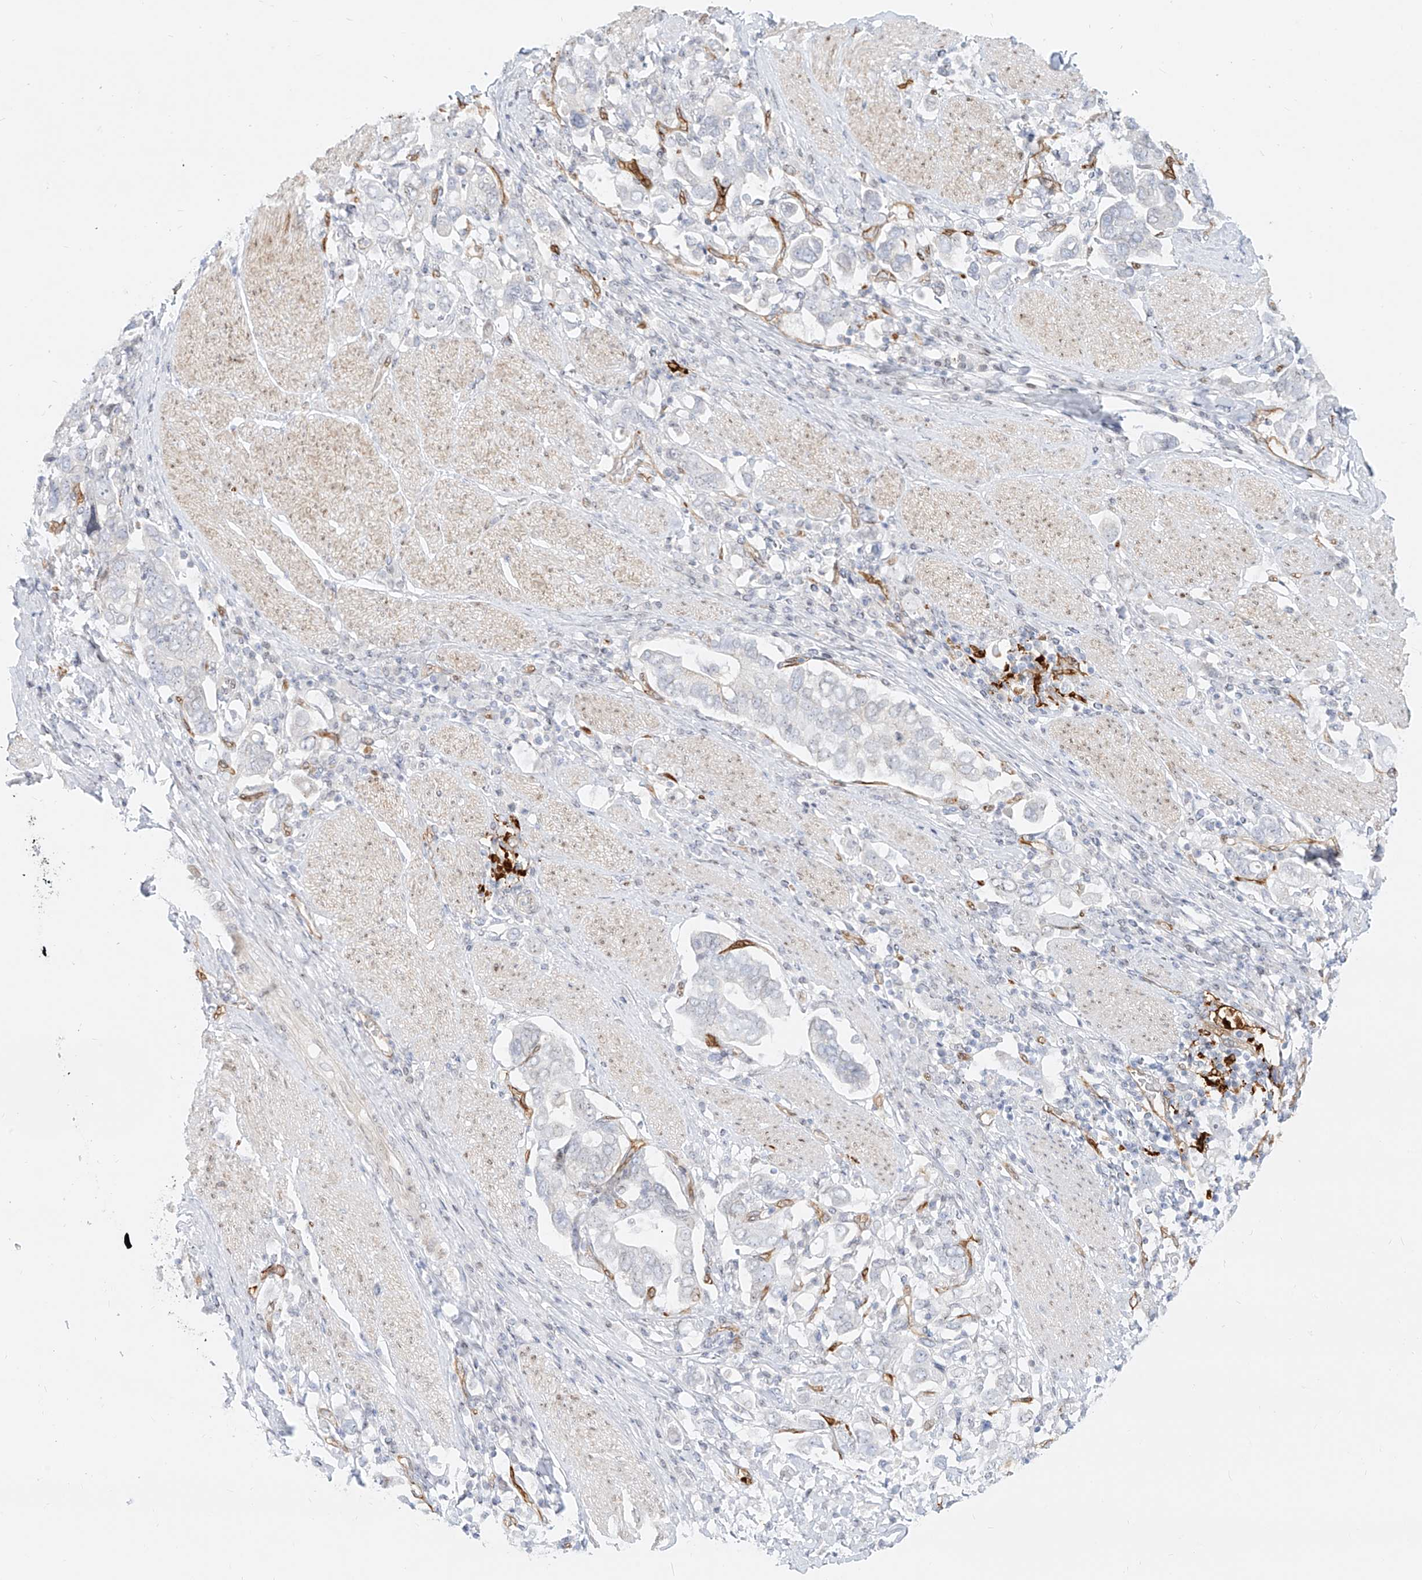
{"staining": {"intensity": "negative", "quantity": "none", "location": "none"}, "tissue": "stomach cancer", "cell_type": "Tumor cells", "image_type": "cancer", "snomed": [{"axis": "morphology", "description": "Adenocarcinoma, NOS"}, {"axis": "topography", "description": "Stomach, upper"}], "caption": "Tumor cells show no significant expression in stomach adenocarcinoma.", "gene": "NHSL1", "patient": {"sex": "male", "age": 62}}